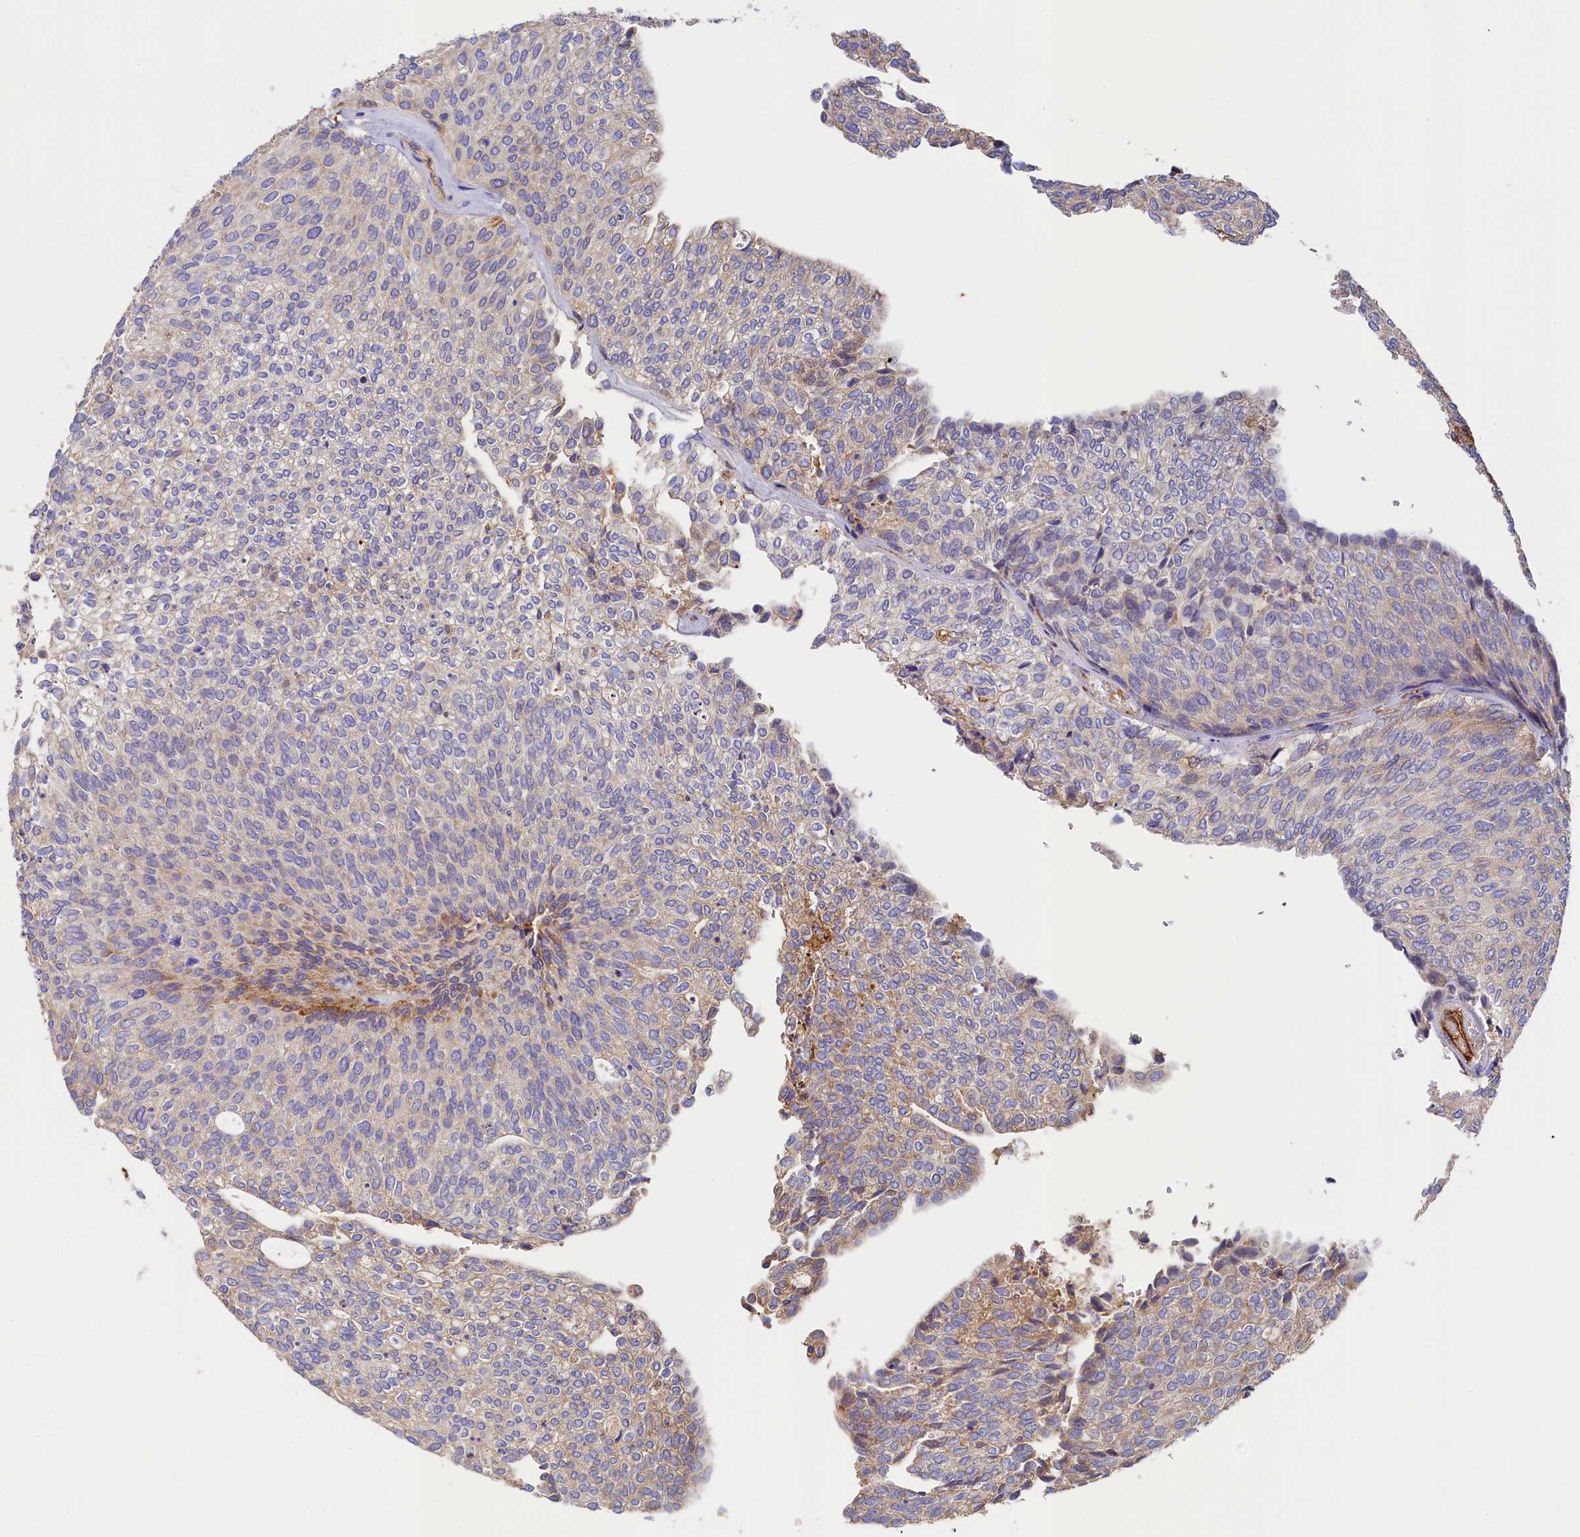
{"staining": {"intensity": "weak", "quantity": "<25%", "location": "cytoplasmic/membranous"}, "tissue": "urothelial cancer", "cell_type": "Tumor cells", "image_type": "cancer", "snomed": [{"axis": "morphology", "description": "Urothelial carcinoma, Low grade"}, {"axis": "topography", "description": "Urinary bladder"}], "caption": "Immunohistochemistry (IHC) micrograph of human urothelial cancer stained for a protein (brown), which exhibits no staining in tumor cells.", "gene": "SEC31B", "patient": {"sex": "female", "age": 79}}